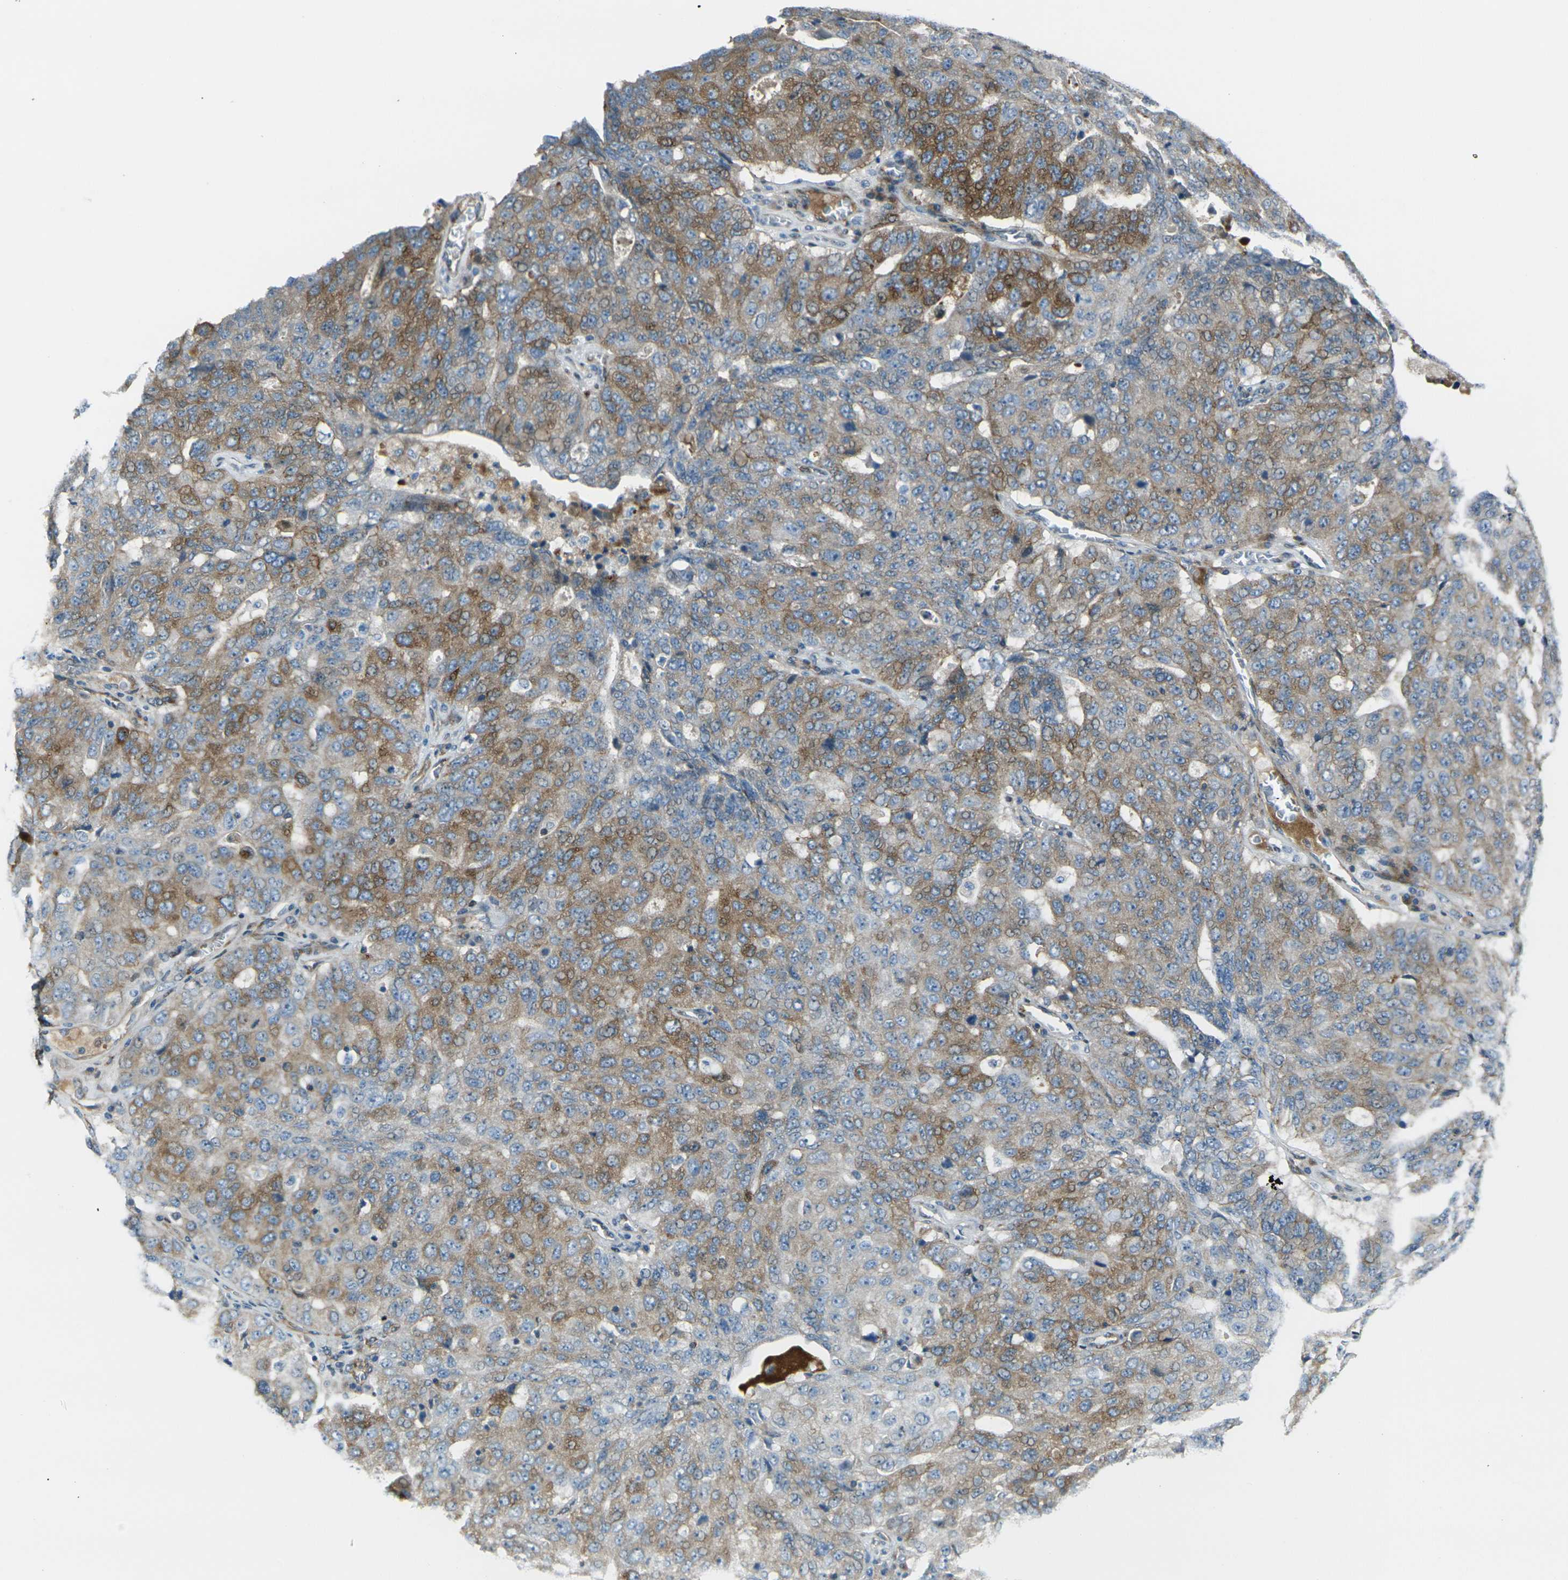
{"staining": {"intensity": "moderate", "quantity": "25%-75%", "location": "cytoplasmic/membranous"}, "tissue": "ovarian cancer", "cell_type": "Tumor cells", "image_type": "cancer", "snomed": [{"axis": "morphology", "description": "Carcinoma, endometroid"}, {"axis": "topography", "description": "Ovary"}], "caption": "Immunohistochemistry staining of ovarian endometroid carcinoma, which shows medium levels of moderate cytoplasmic/membranous staining in approximately 25%-75% of tumor cells indicating moderate cytoplasmic/membranous protein staining. The staining was performed using DAB (3,3'-diaminobenzidine) (brown) for protein detection and nuclei were counterstained in hematoxylin (blue).", "gene": "CELSR2", "patient": {"sex": "female", "age": 62}}